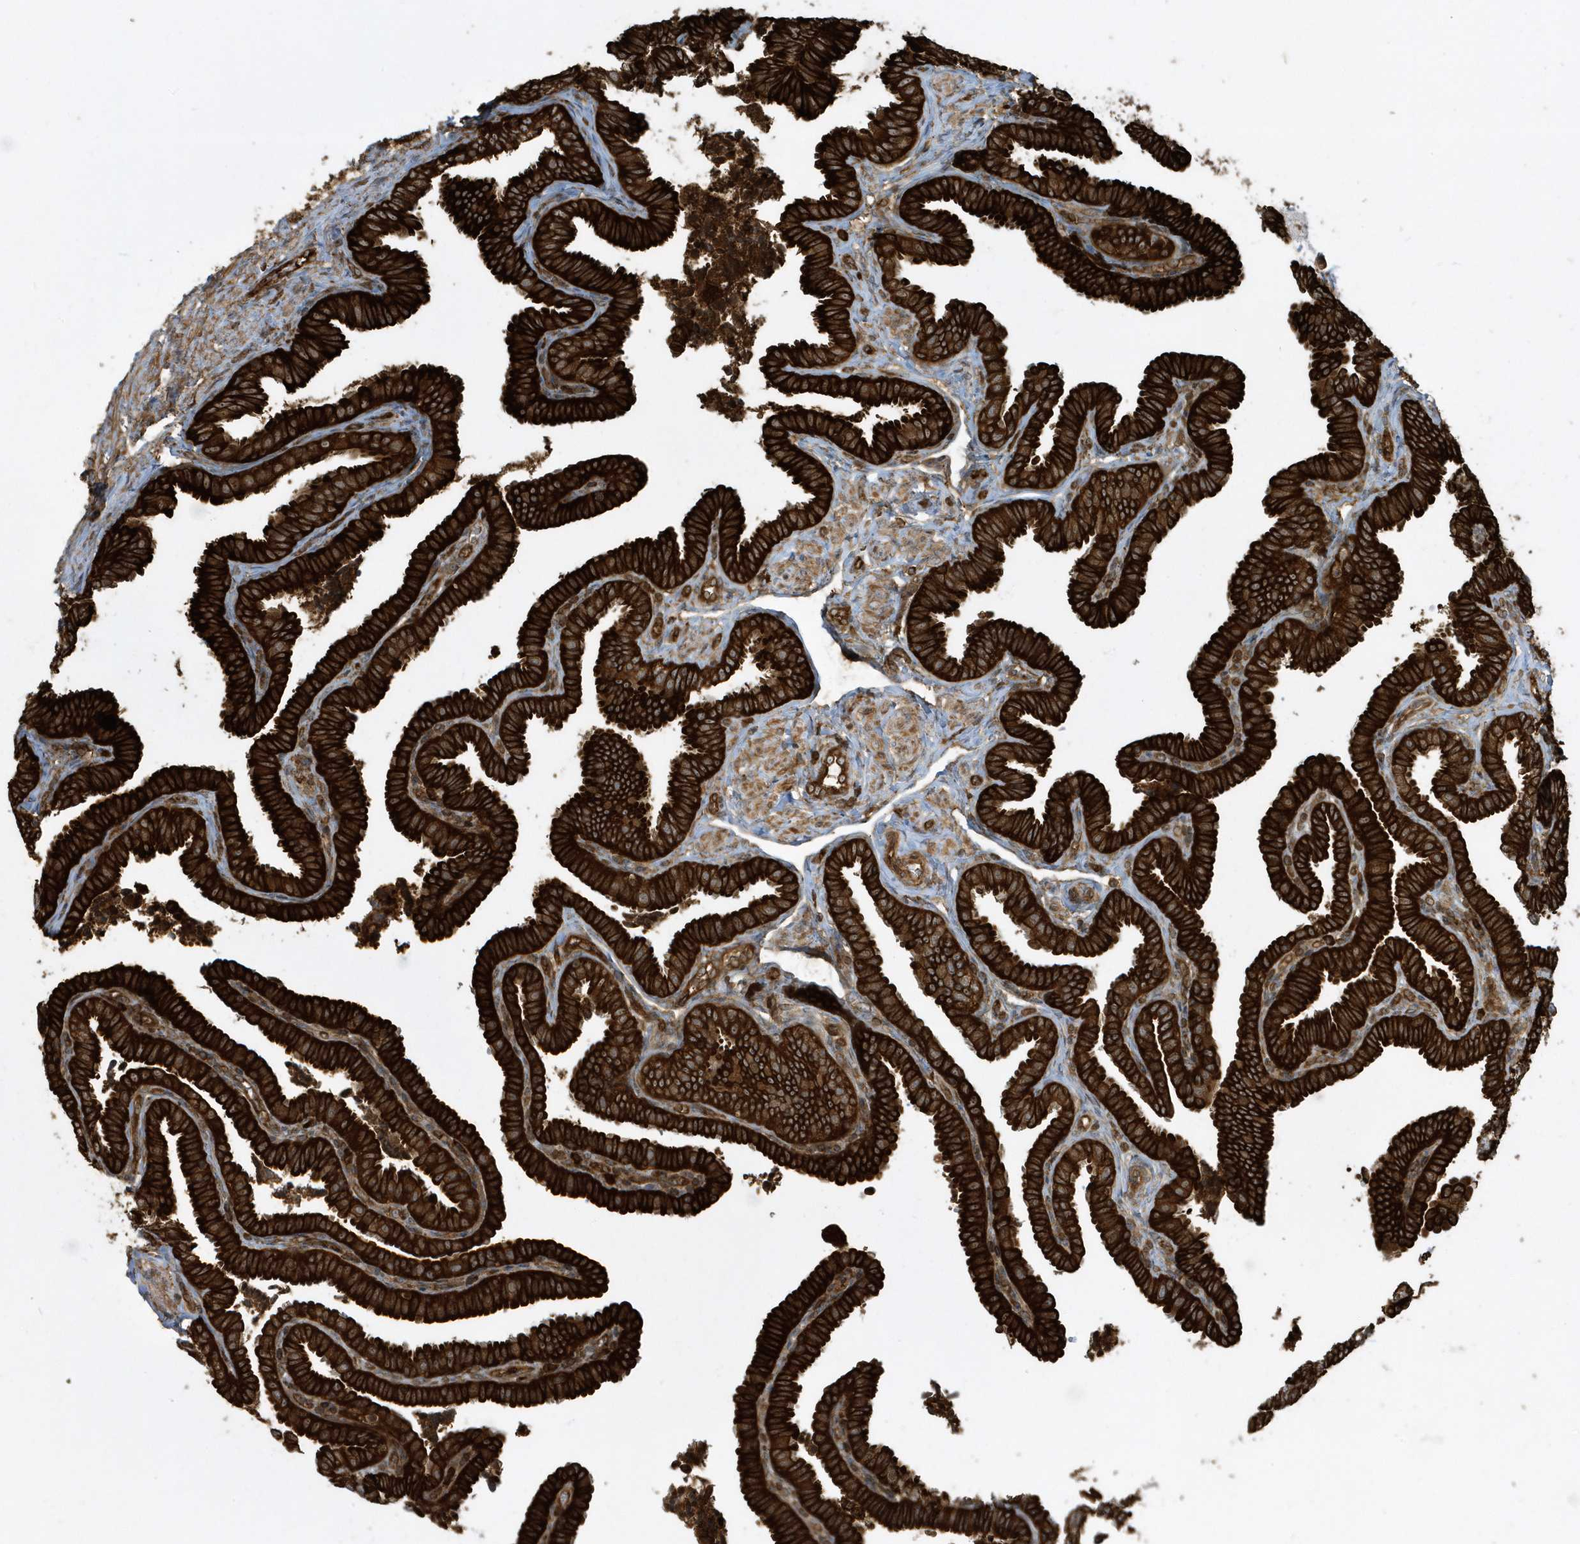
{"staining": {"intensity": "strong", "quantity": ">75%", "location": "cytoplasmic/membranous"}, "tissue": "fallopian tube", "cell_type": "Glandular cells", "image_type": "normal", "snomed": [{"axis": "morphology", "description": "Normal tissue, NOS"}, {"axis": "topography", "description": "Fallopian tube"}], "caption": "High-magnification brightfield microscopy of normal fallopian tube stained with DAB (3,3'-diaminobenzidine) (brown) and counterstained with hematoxylin (blue). glandular cells exhibit strong cytoplasmic/membranous expression is identified in about>75% of cells. (IHC, brightfield microscopy, high magnification).", "gene": "CLCN6", "patient": {"sex": "female", "age": 39}}